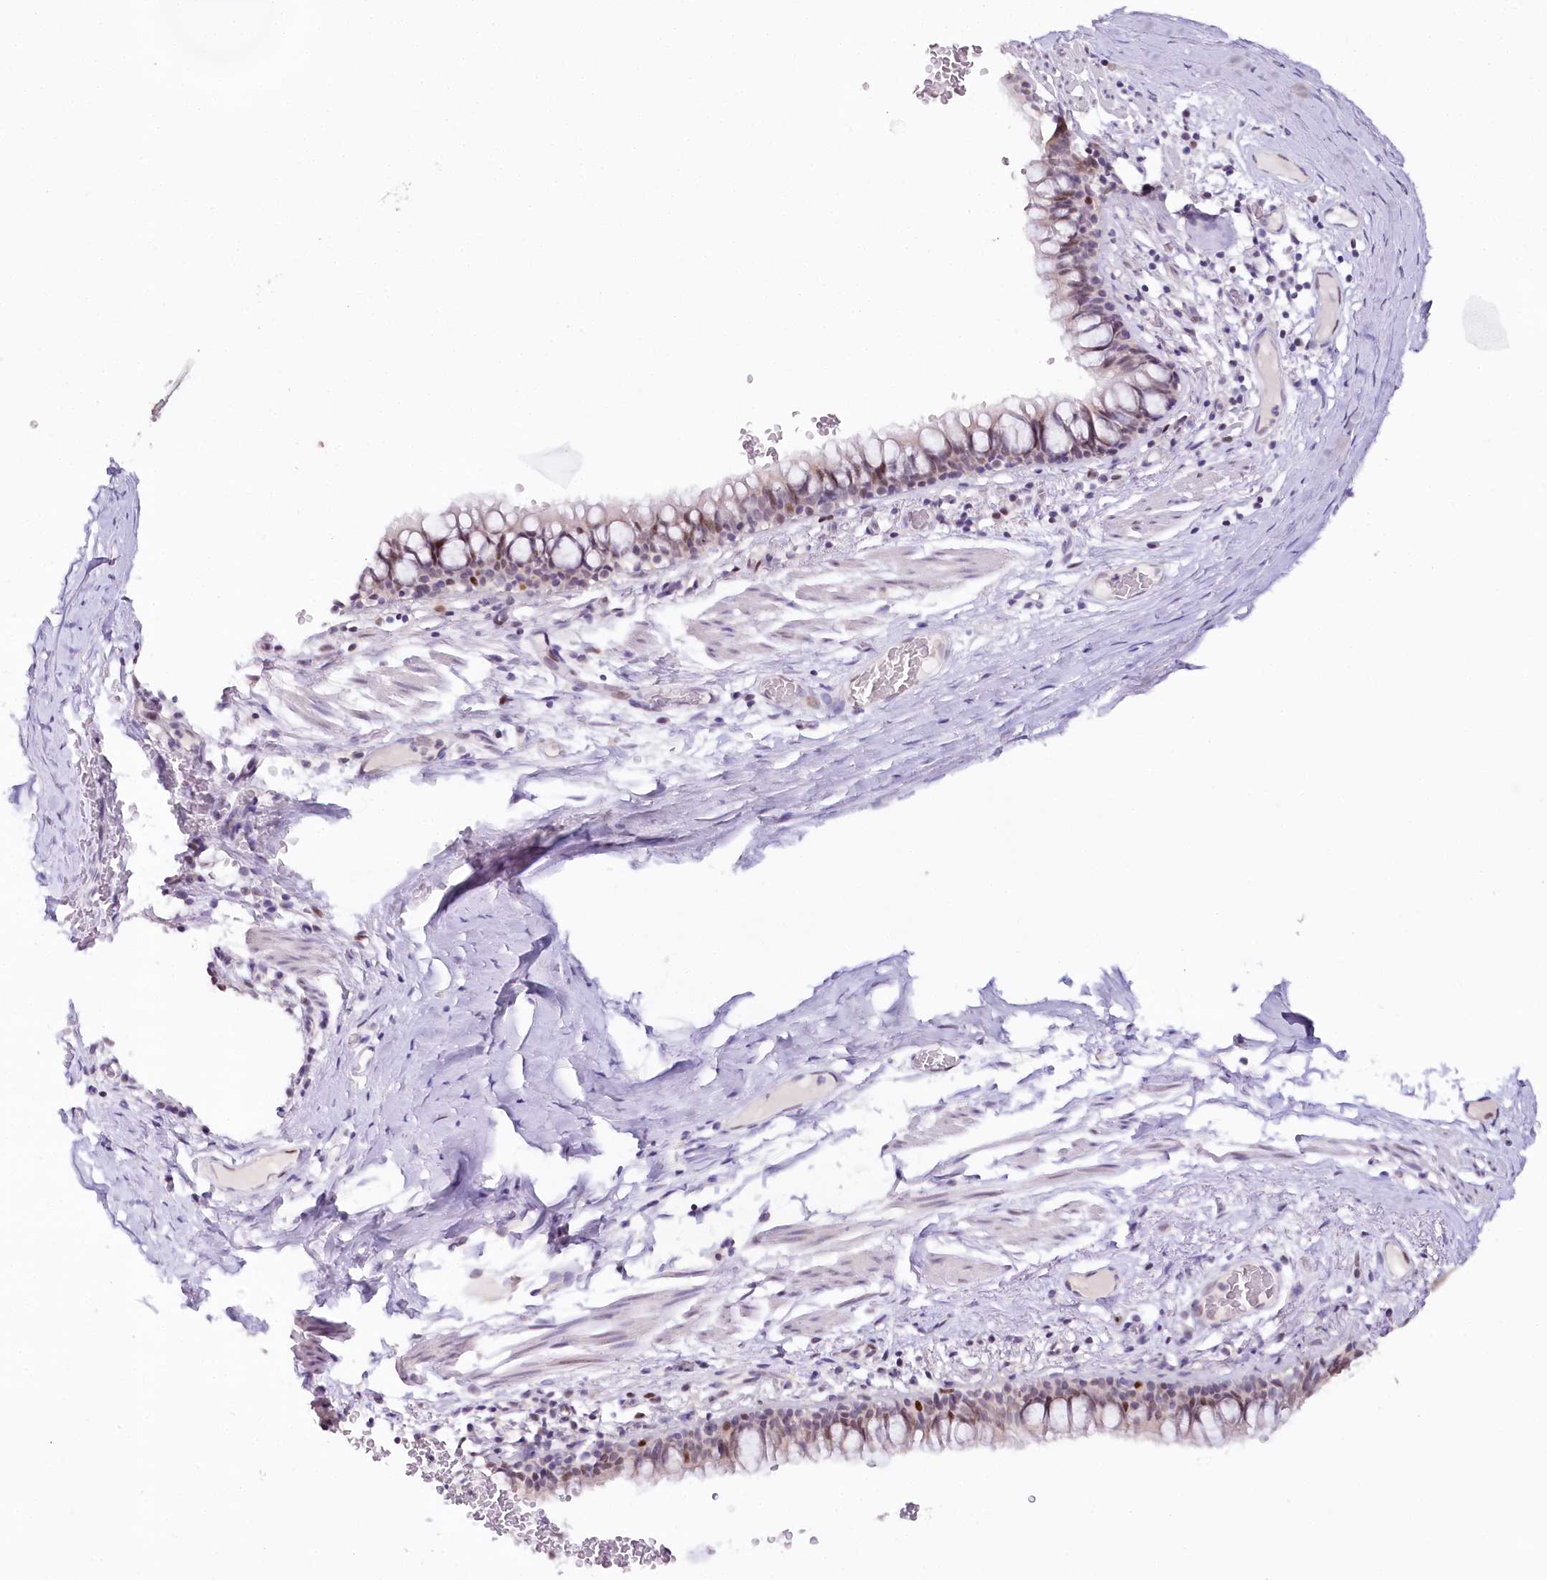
{"staining": {"intensity": "weak", "quantity": "25%-75%", "location": "nuclear"}, "tissue": "bronchus", "cell_type": "Respiratory epithelial cells", "image_type": "normal", "snomed": [{"axis": "morphology", "description": "Normal tissue, NOS"}, {"axis": "topography", "description": "Cartilage tissue"}, {"axis": "topography", "description": "Bronchus"}], "caption": "IHC (DAB) staining of normal bronchus shows weak nuclear protein staining in about 25%-75% of respiratory epithelial cells.", "gene": "TP53", "patient": {"sex": "female", "age": 36}}